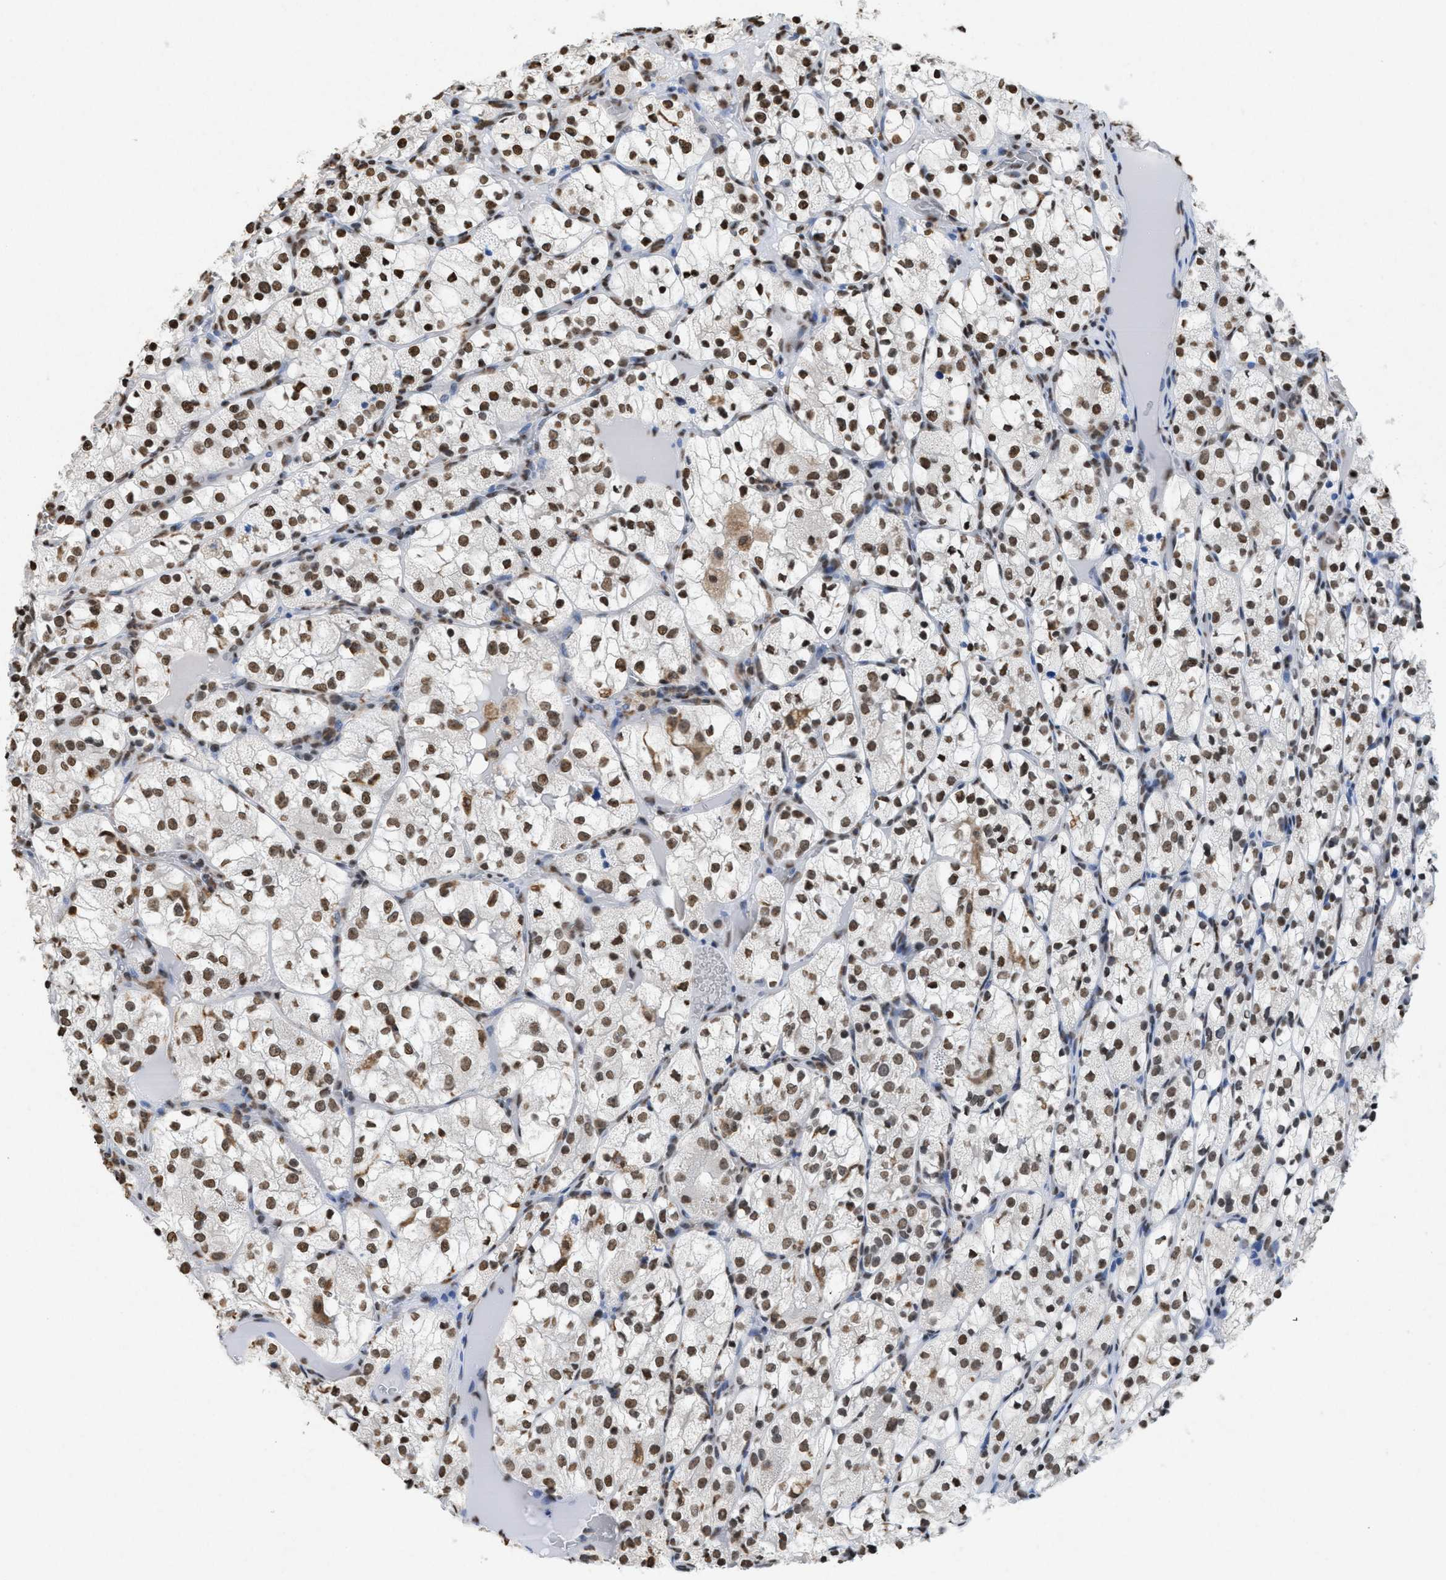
{"staining": {"intensity": "moderate", "quantity": ">75%", "location": "nuclear"}, "tissue": "renal cancer", "cell_type": "Tumor cells", "image_type": "cancer", "snomed": [{"axis": "morphology", "description": "Adenocarcinoma, NOS"}, {"axis": "topography", "description": "Kidney"}], "caption": "Renal cancer was stained to show a protein in brown. There is medium levels of moderate nuclear staining in about >75% of tumor cells.", "gene": "NUP88", "patient": {"sex": "female", "age": 69}}